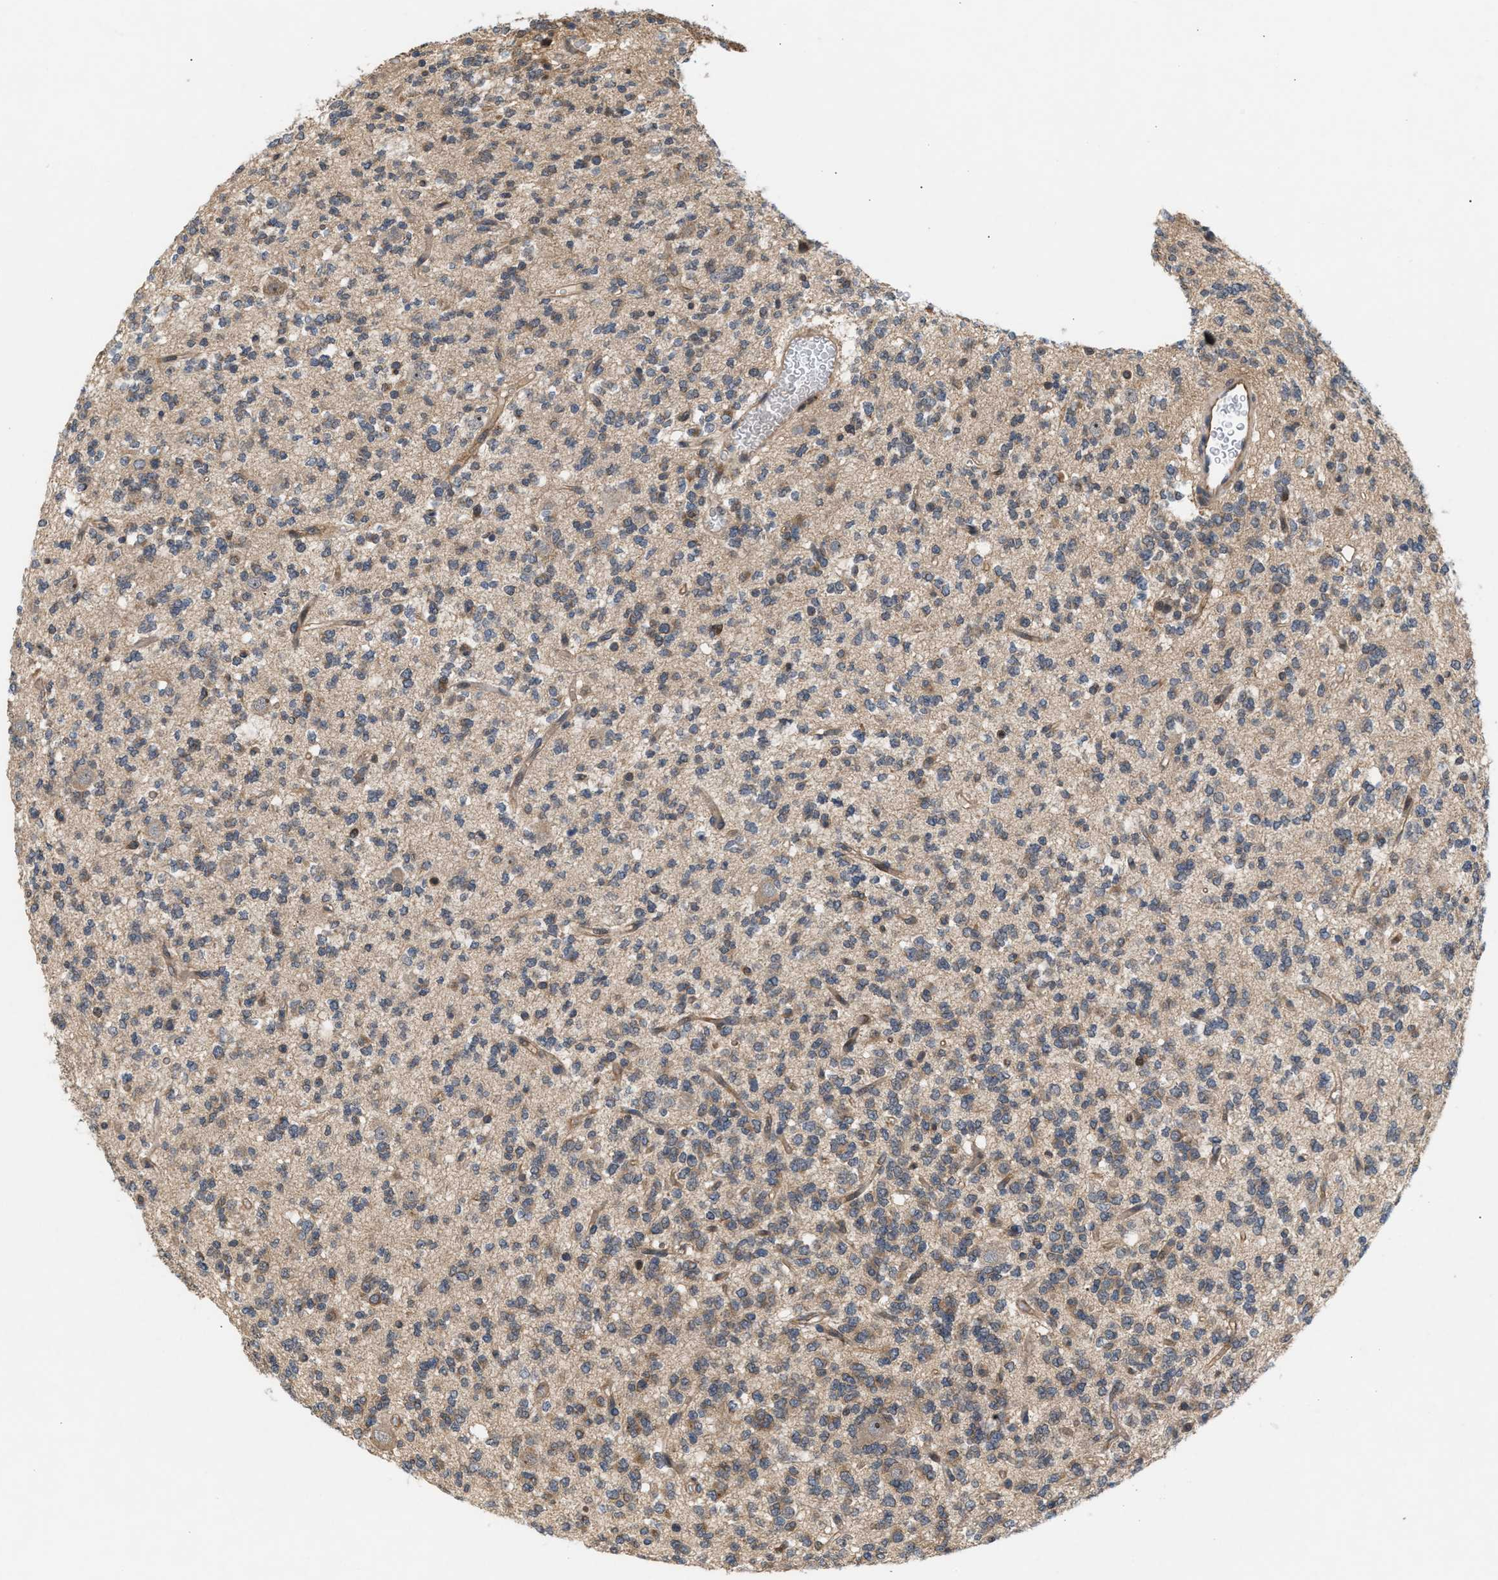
{"staining": {"intensity": "moderate", "quantity": ">75%", "location": "cytoplasmic/membranous"}, "tissue": "glioma", "cell_type": "Tumor cells", "image_type": "cancer", "snomed": [{"axis": "morphology", "description": "Glioma, malignant, Low grade"}, {"axis": "topography", "description": "Brain"}], "caption": "This image exhibits malignant glioma (low-grade) stained with immunohistochemistry to label a protein in brown. The cytoplasmic/membranous of tumor cells show moderate positivity for the protein. Nuclei are counter-stained blue.", "gene": "GLOD4", "patient": {"sex": "male", "age": 38}}